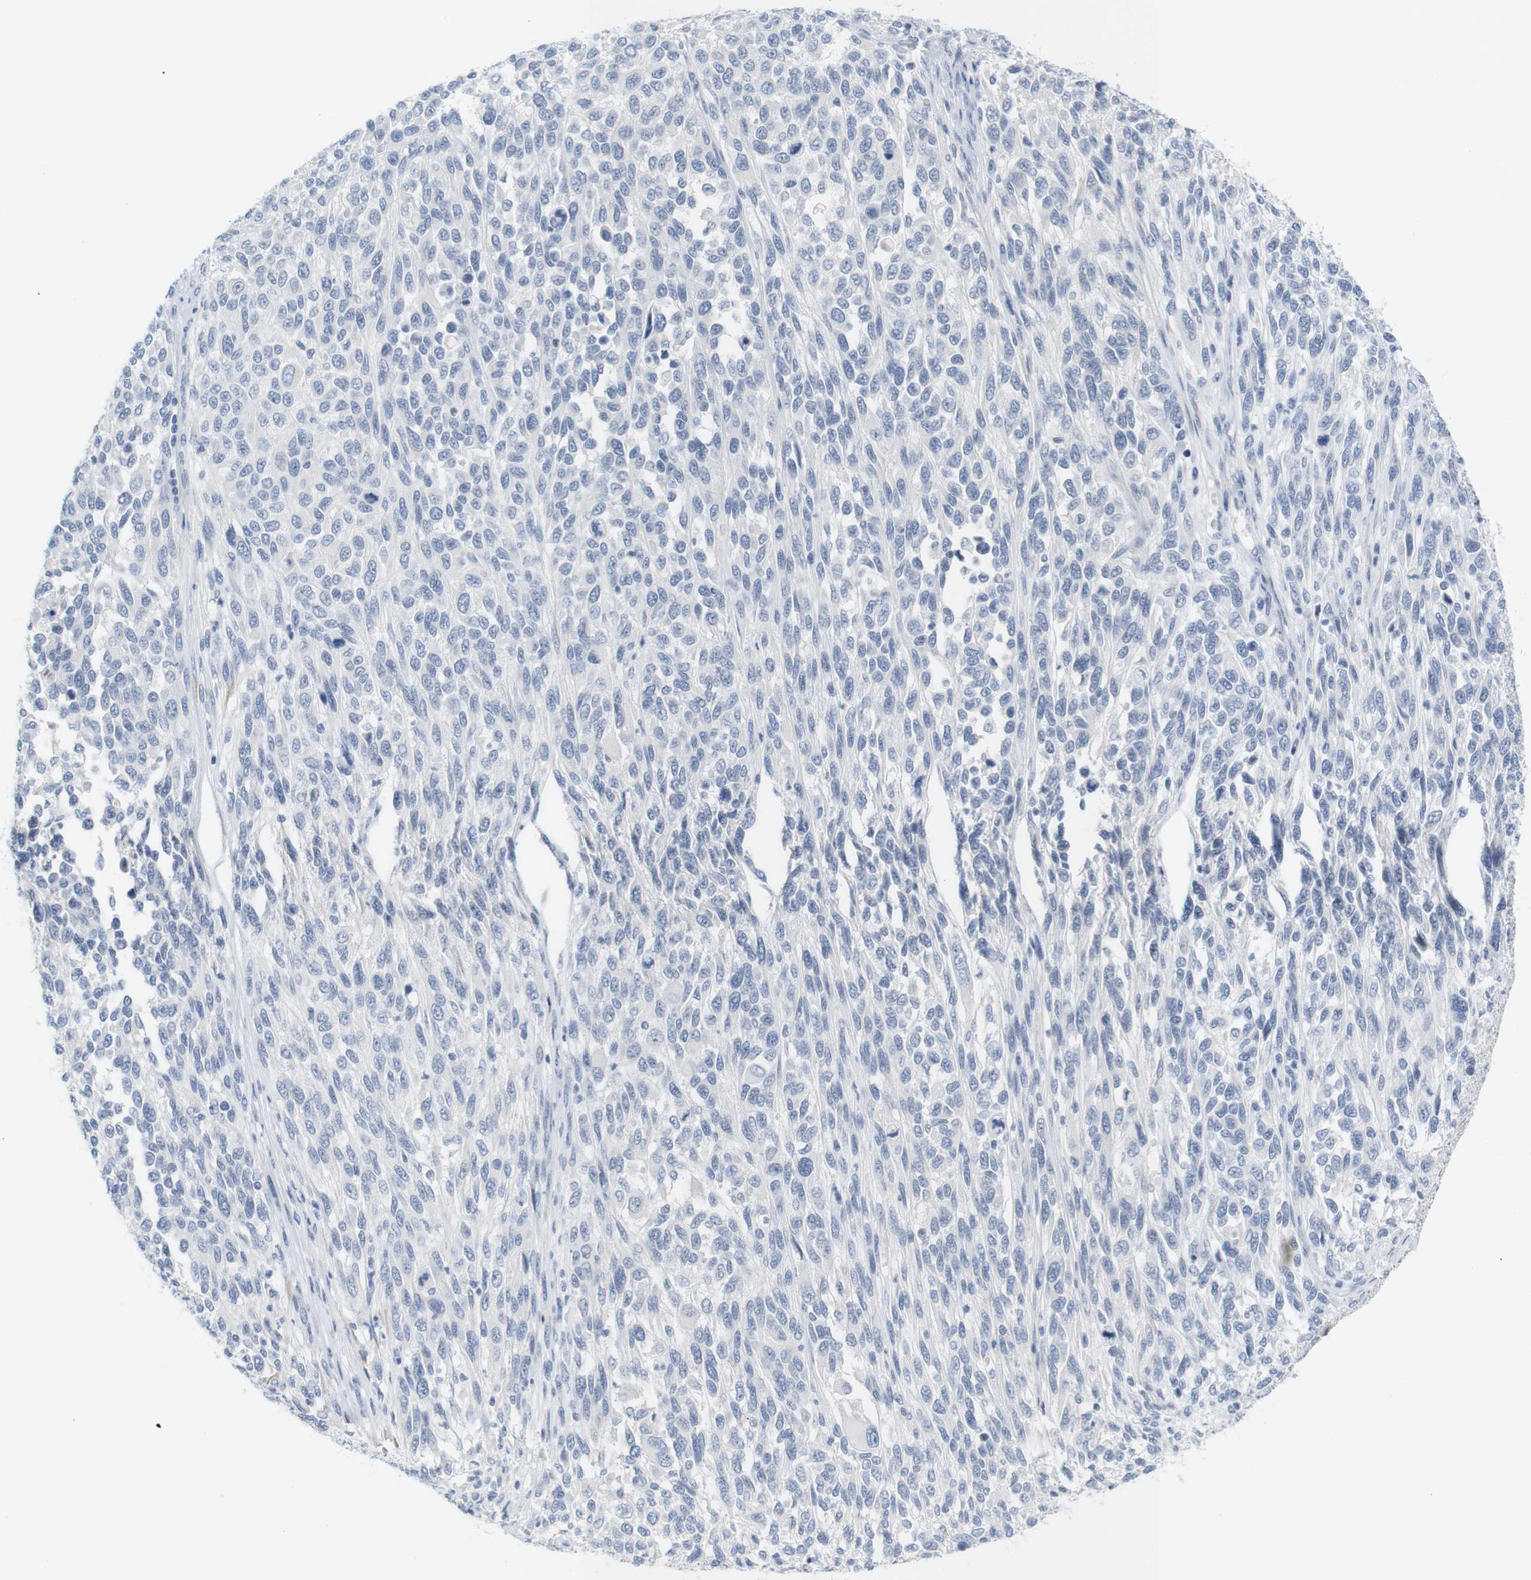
{"staining": {"intensity": "negative", "quantity": "none", "location": "none"}, "tissue": "melanoma", "cell_type": "Tumor cells", "image_type": "cancer", "snomed": [{"axis": "morphology", "description": "Malignant melanoma, Metastatic site"}, {"axis": "topography", "description": "Lymph node"}], "caption": "DAB immunohistochemical staining of human malignant melanoma (metastatic site) demonstrates no significant positivity in tumor cells.", "gene": "RGS9", "patient": {"sex": "male", "age": 61}}